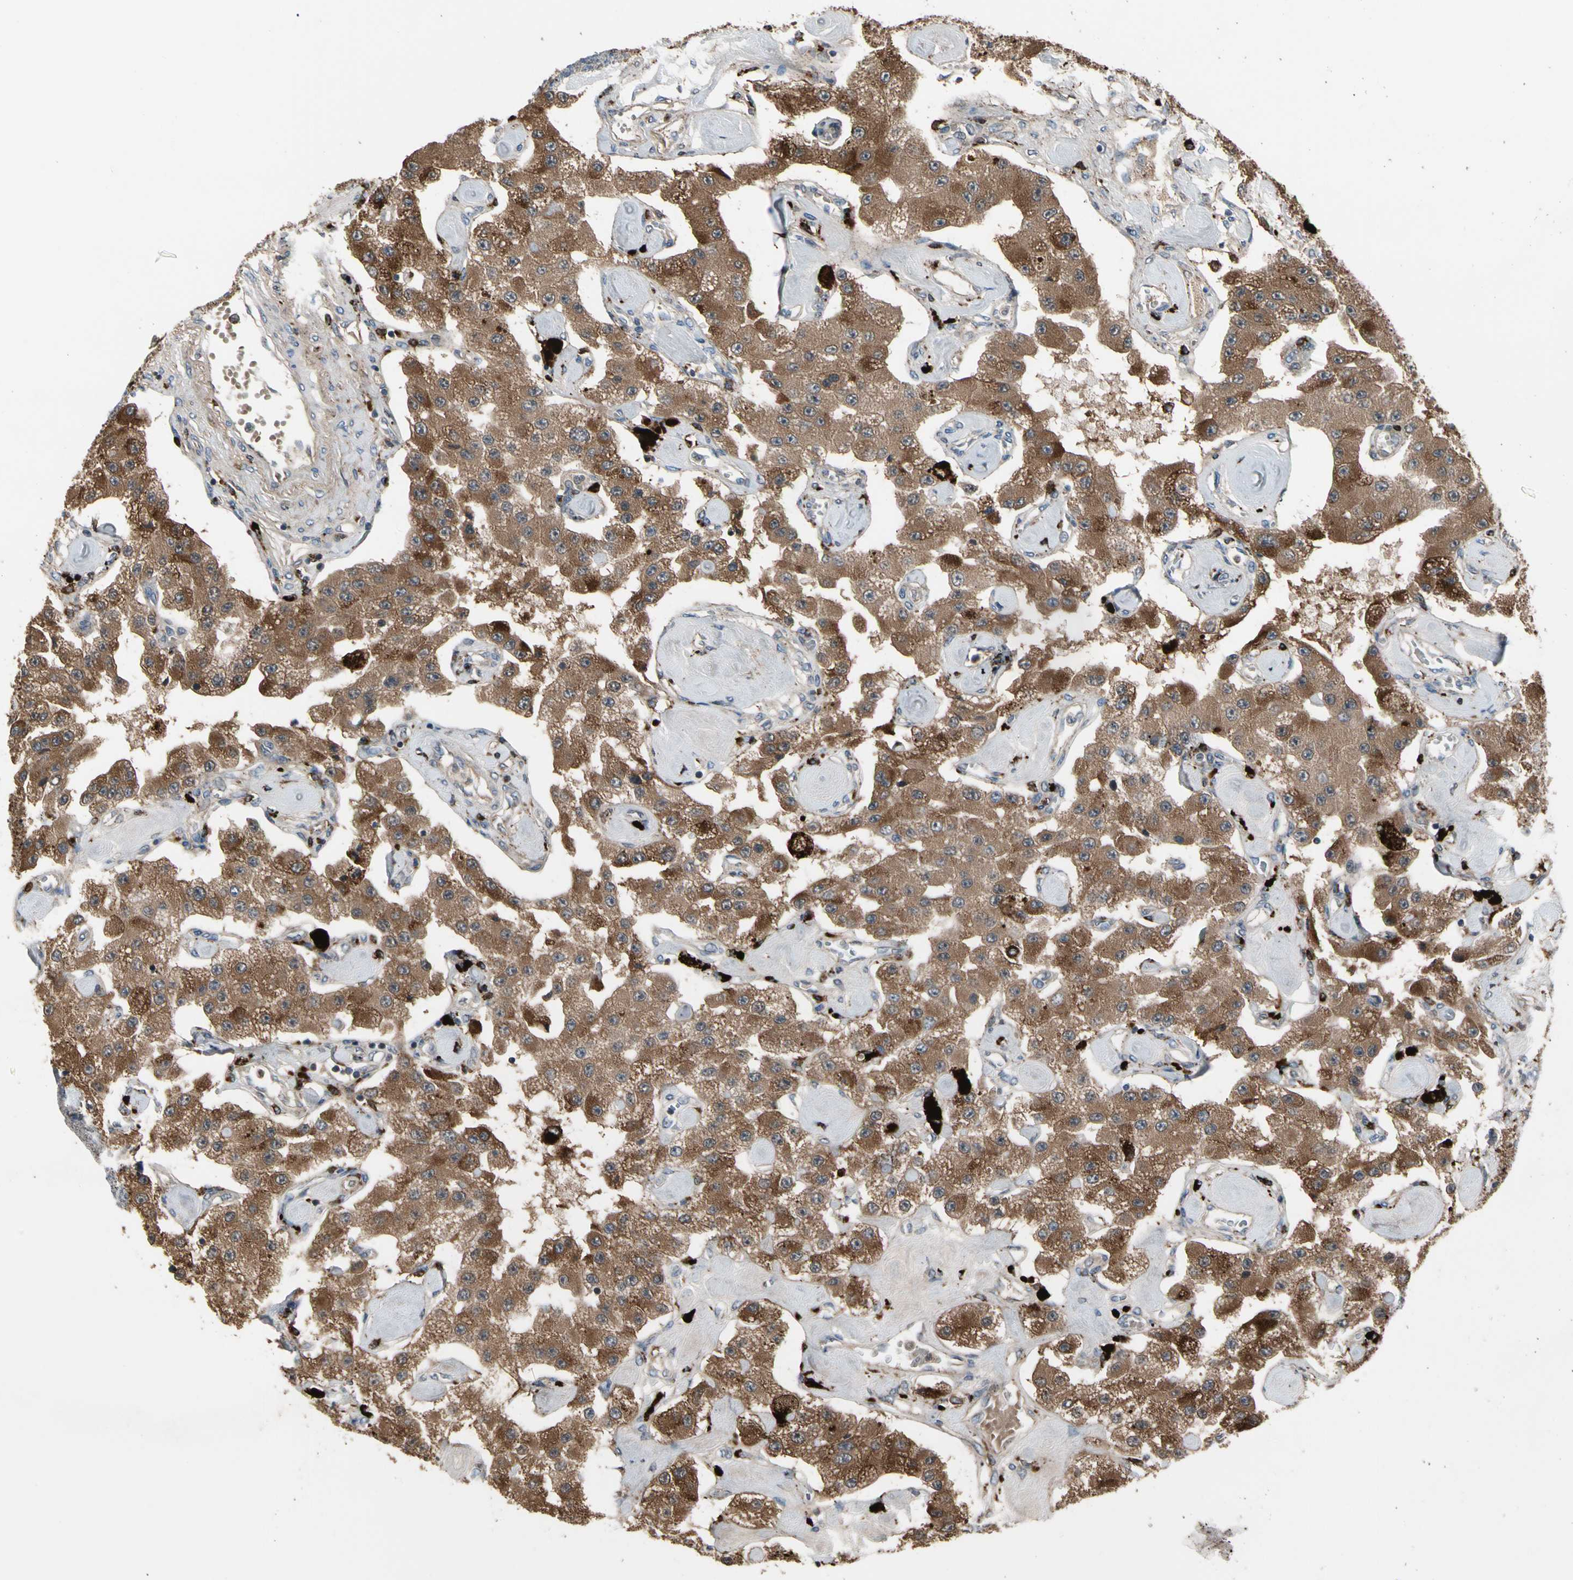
{"staining": {"intensity": "moderate", "quantity": ">75%", "location": "cytoplasmic/membranous"}, "tissue": "carcinoid", "cell_type": "Tumor cells", "image_type": "cancer", "snomed": [{"axis": "morphology", "description": "Carcinoid, malignant, NOS"}, {"axis": "topography", "description": "Pancreas"}], "caption": "Immunohistochemistry (IHC) of human carcinoid exhibits medium levels of moderate cytoplasmic/membranous positivity in about >75% of tumor cells. Ihc stains the protein of interest in brown and the nuclei are stained blue.", "gene": "GM2A", "patient": {"sex": "male", "age": 41}}